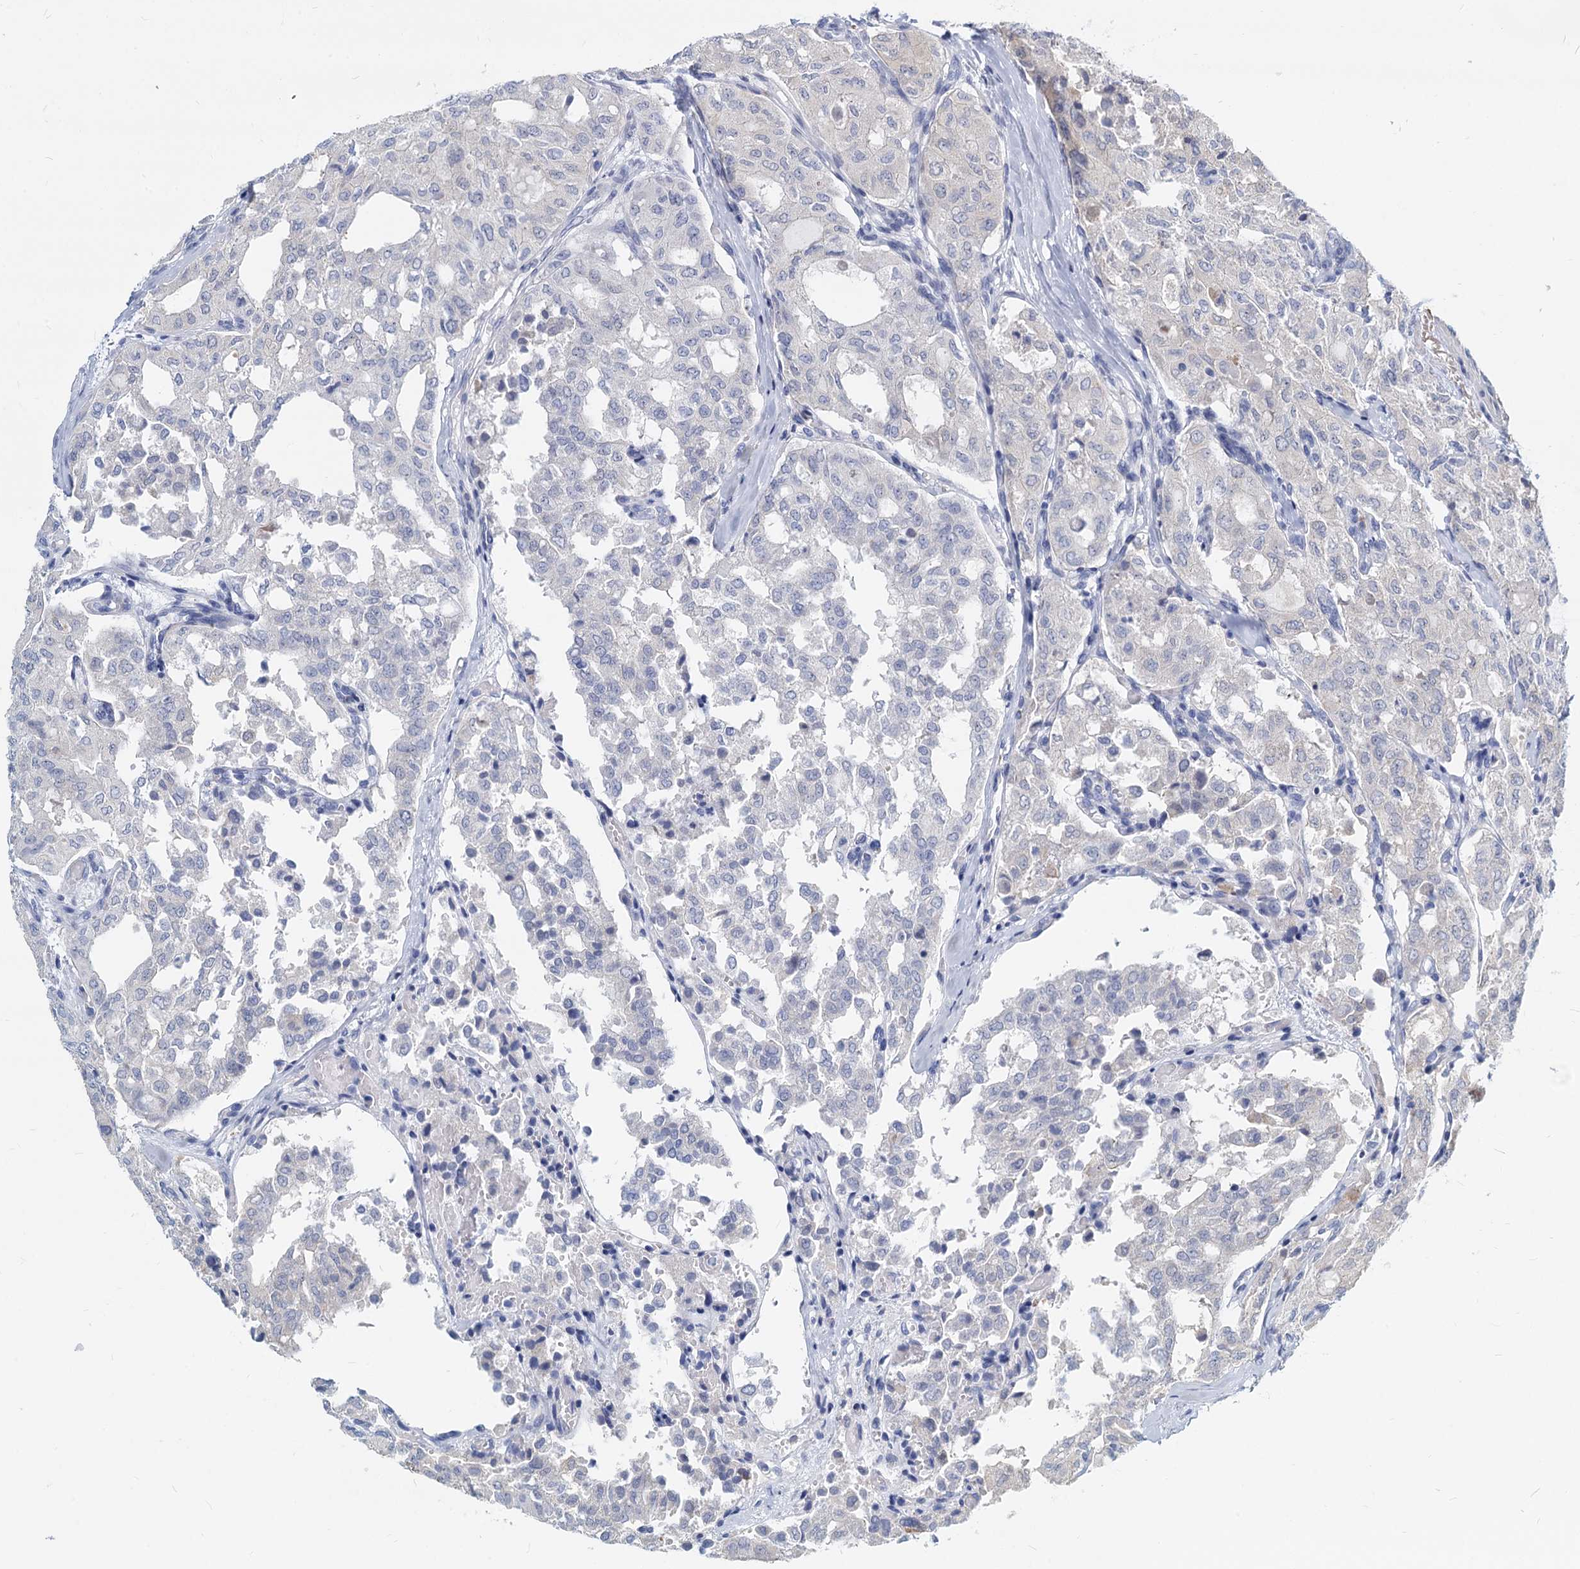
{"staining": {"intensity": "negative", "quantity": "none", "location": "none"}, "tissue": "thyroid cancer", "cell_type": "Tumor cells", "image_type": "cancer", "snomed": [{"axis": "morphology", "description": "Follicular adenoma carcinoma, NOS"}, {"axis": "topography", "description": "Thyroid gland"}], "caption": "A photomicrograph of thyroid follicular adenoma carcinoma stained for a protein exhibits no brown staining in tumor cells.", "gene": "GSTM3", "patient": {"sex": "male", "age": 75}}